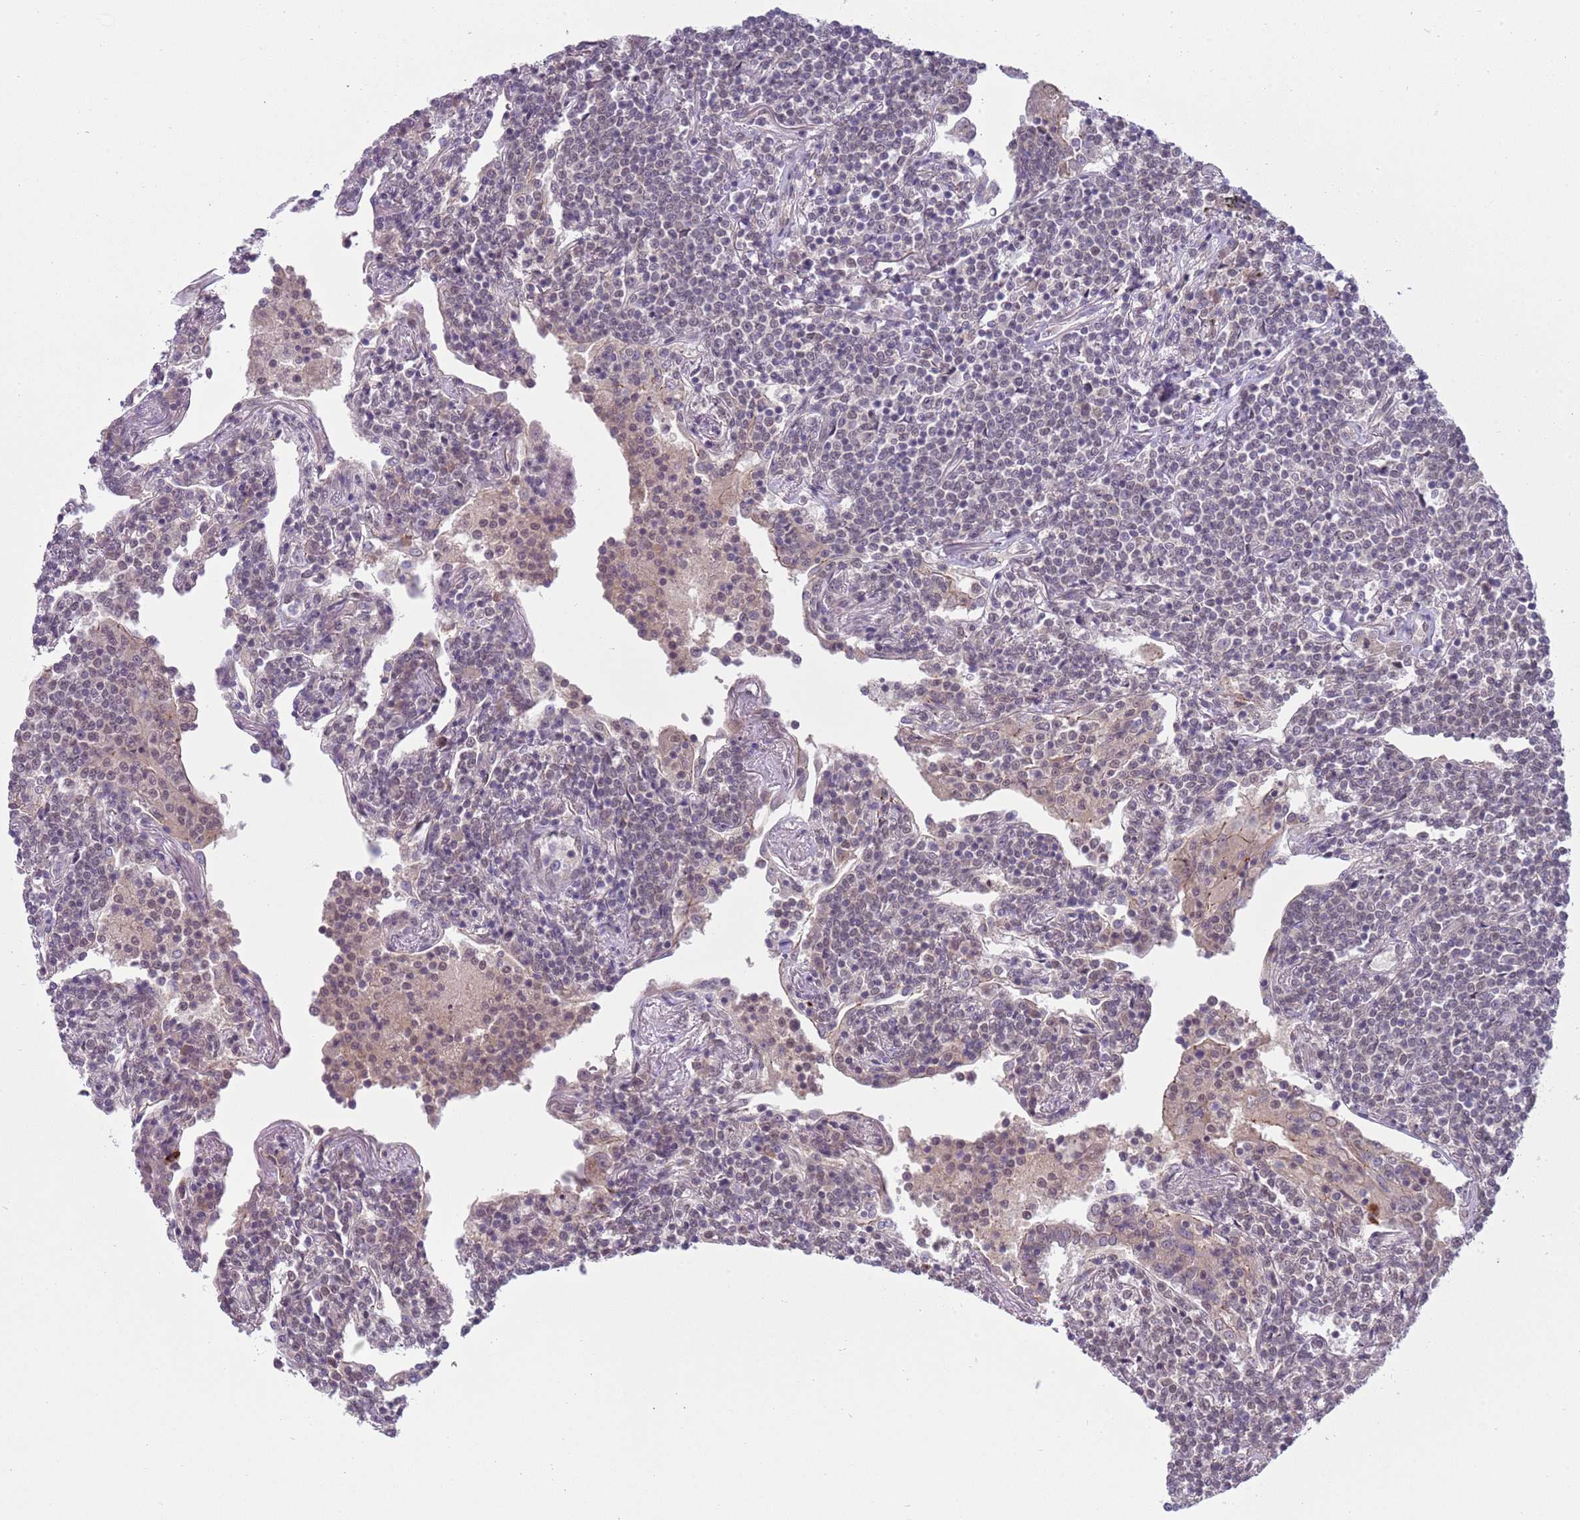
{"staining": {"intensity": "negative", "quantity": "none", "location": "none"}, "tissue": "lymphoma", "cell_type": "Tumor cells", "image_type": "cancer", "snomed": [{"axis": "morphology", "description": "Malignant lymphoma, non-Hodgkin's type, Low grade"}, {"axis": "topography", "description": "Lung"}], "caption": "Immunohistochemistry (IHC) photomicrograph of neoplastic tissue: human lymphoma stained with DAB exhibits no significant protein expression in tumor cells.", "gene": "TM2D1", "patient": {"sex": "female", "age": 71}}